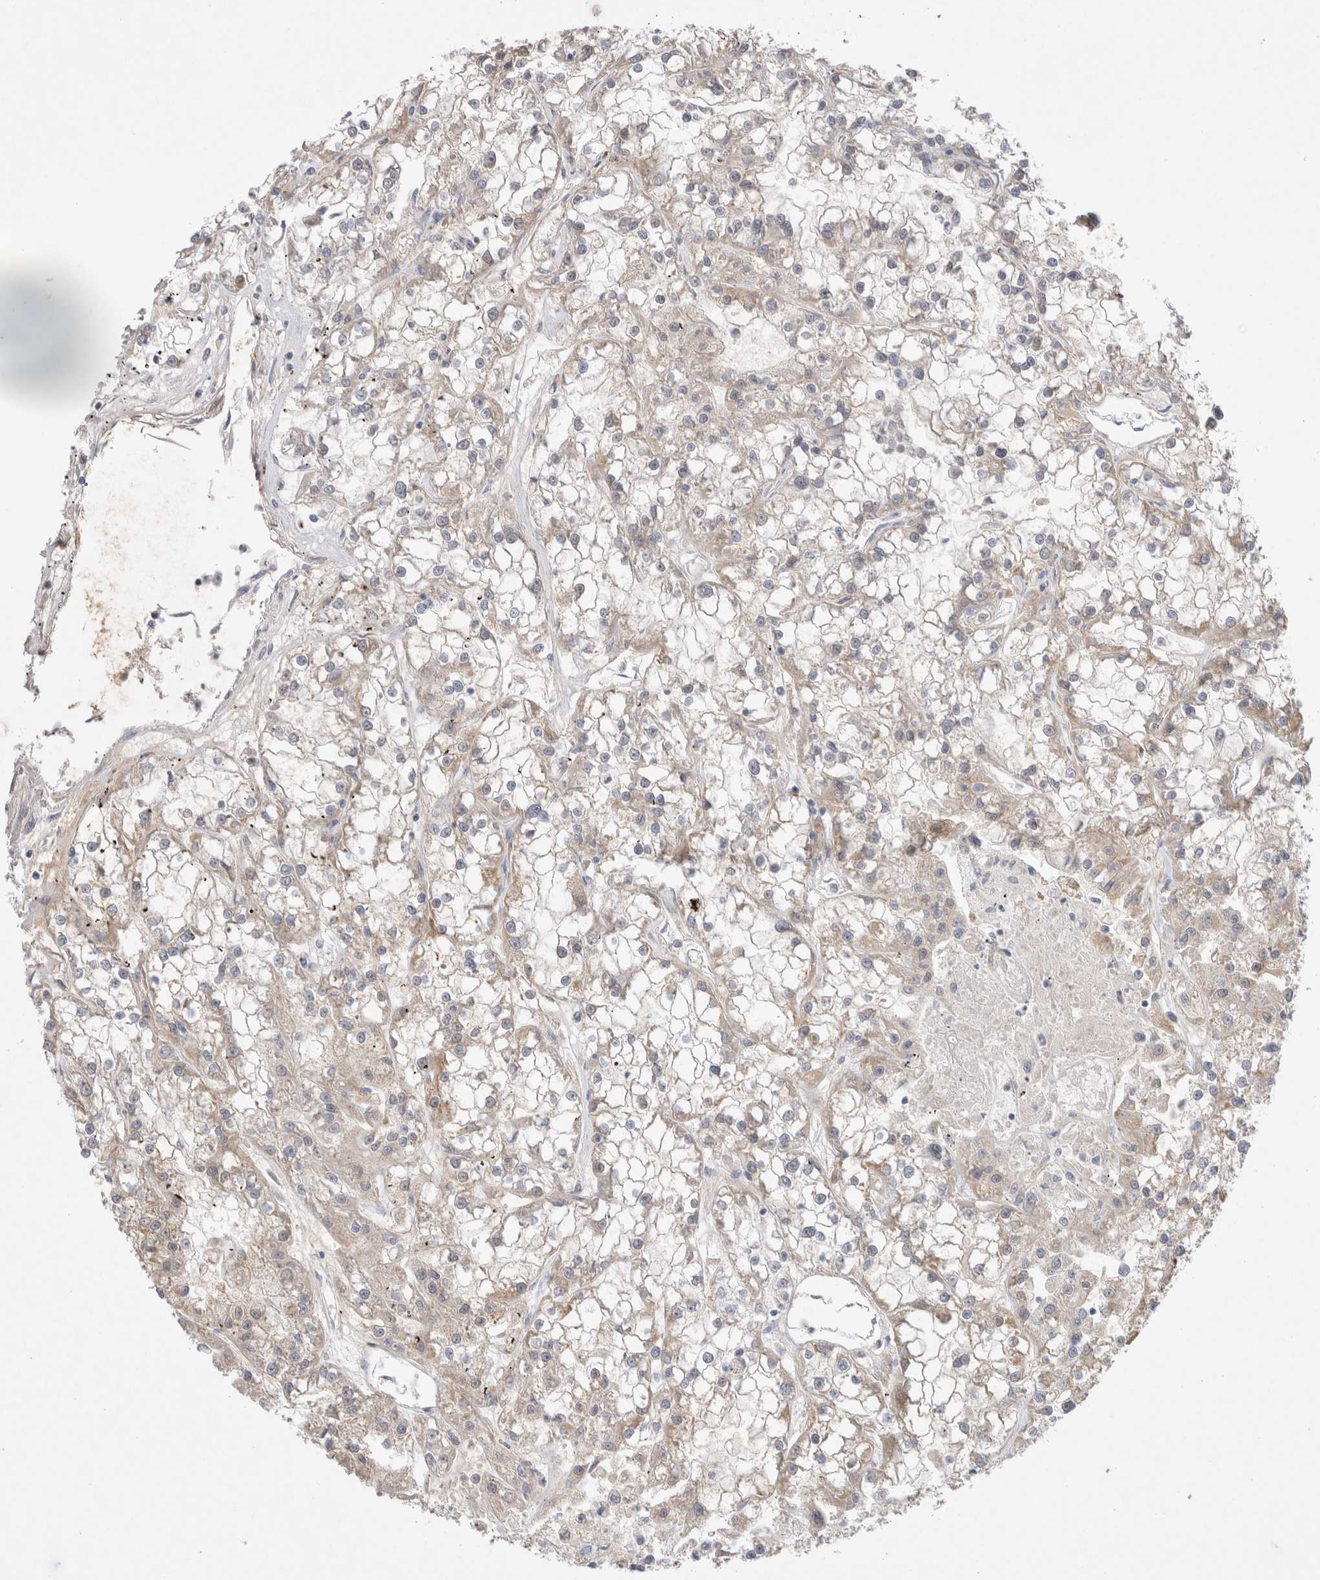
{"staining": {"intensity": "weak", "quantity": "25%-75%", "location": "cytoplasmic/membranous"}, "tissue": "renal cancer", "cell_type": "Tumor cells", "image_type": "cancer", "snomed": [{"axis": "morphology", "description": "Adenocarcinoma, NOS"}, {"axis": "topography", "description": "Kidney"}], "caption": "Brown immunohistochemical staining in human renal adenocarcinoma demonstrates weak cytoplasmic/membranous expression in approximately 25%-75% of tumor cells.", "gene": "GAS1", "patient": {"sex": "female", "age": 52}}